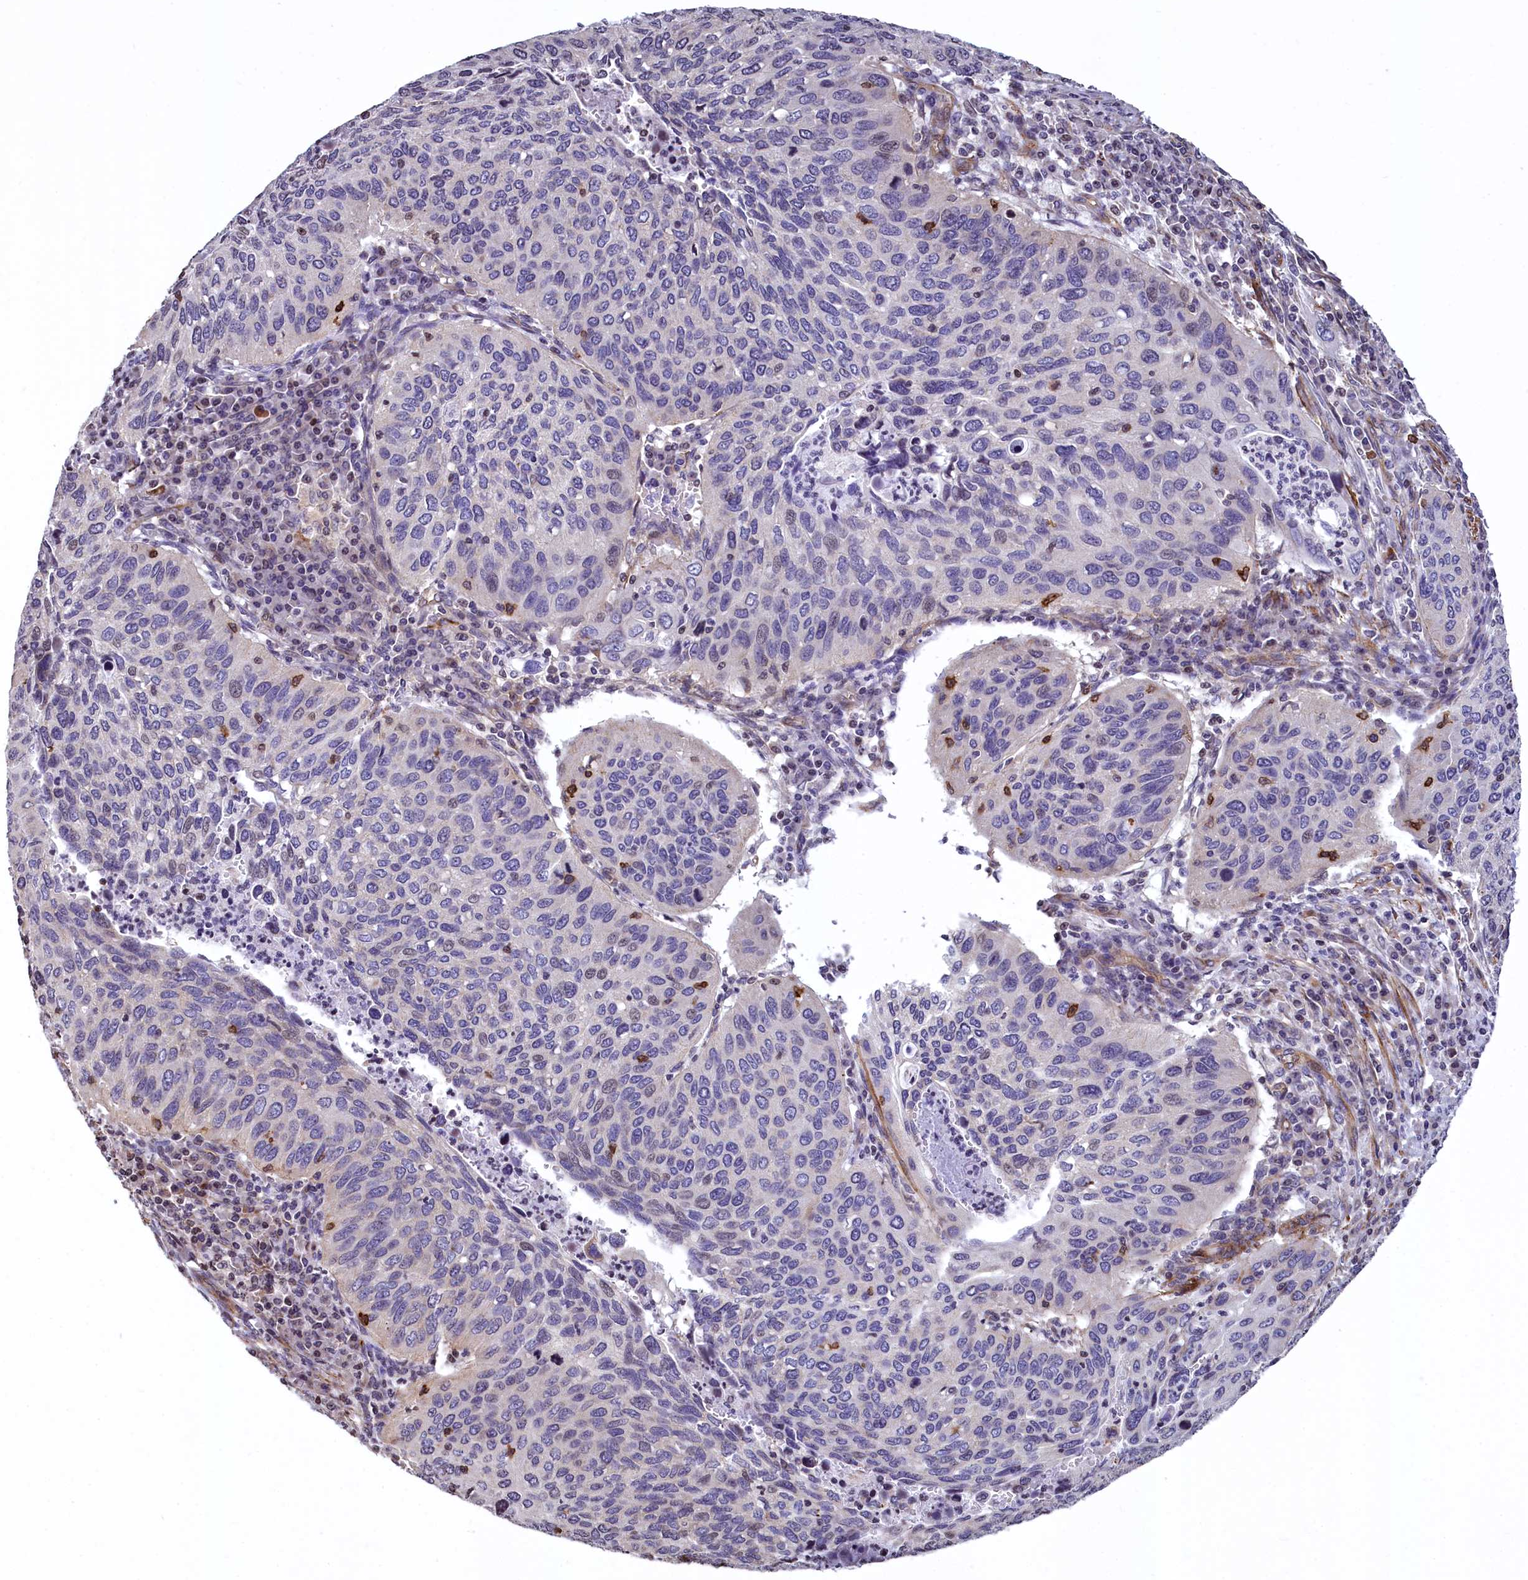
{"staining": {"intensity": "negative", "quantity": "none", "location": "none"}, "tissue": "cervical cancer", "cell_type": "Tumor cells", "image_type": "cancer", "snomed": [{"axis": "morphology", "description": "Squamous cell carcinoma, NOS"}, {"axis": "topography", "description": "Cervix"}], "caption": "There is no significant staining in tumor cells of cervical squamous cell carcinoma. Brightfield microscopy of IHC stained with DAB (3,3'-diaminobenzidine) (brown) and hematoxylin (blue), captured at high magnification.", "gene": "ZNF2", "patient": {"sex": "female", "age": 38}}